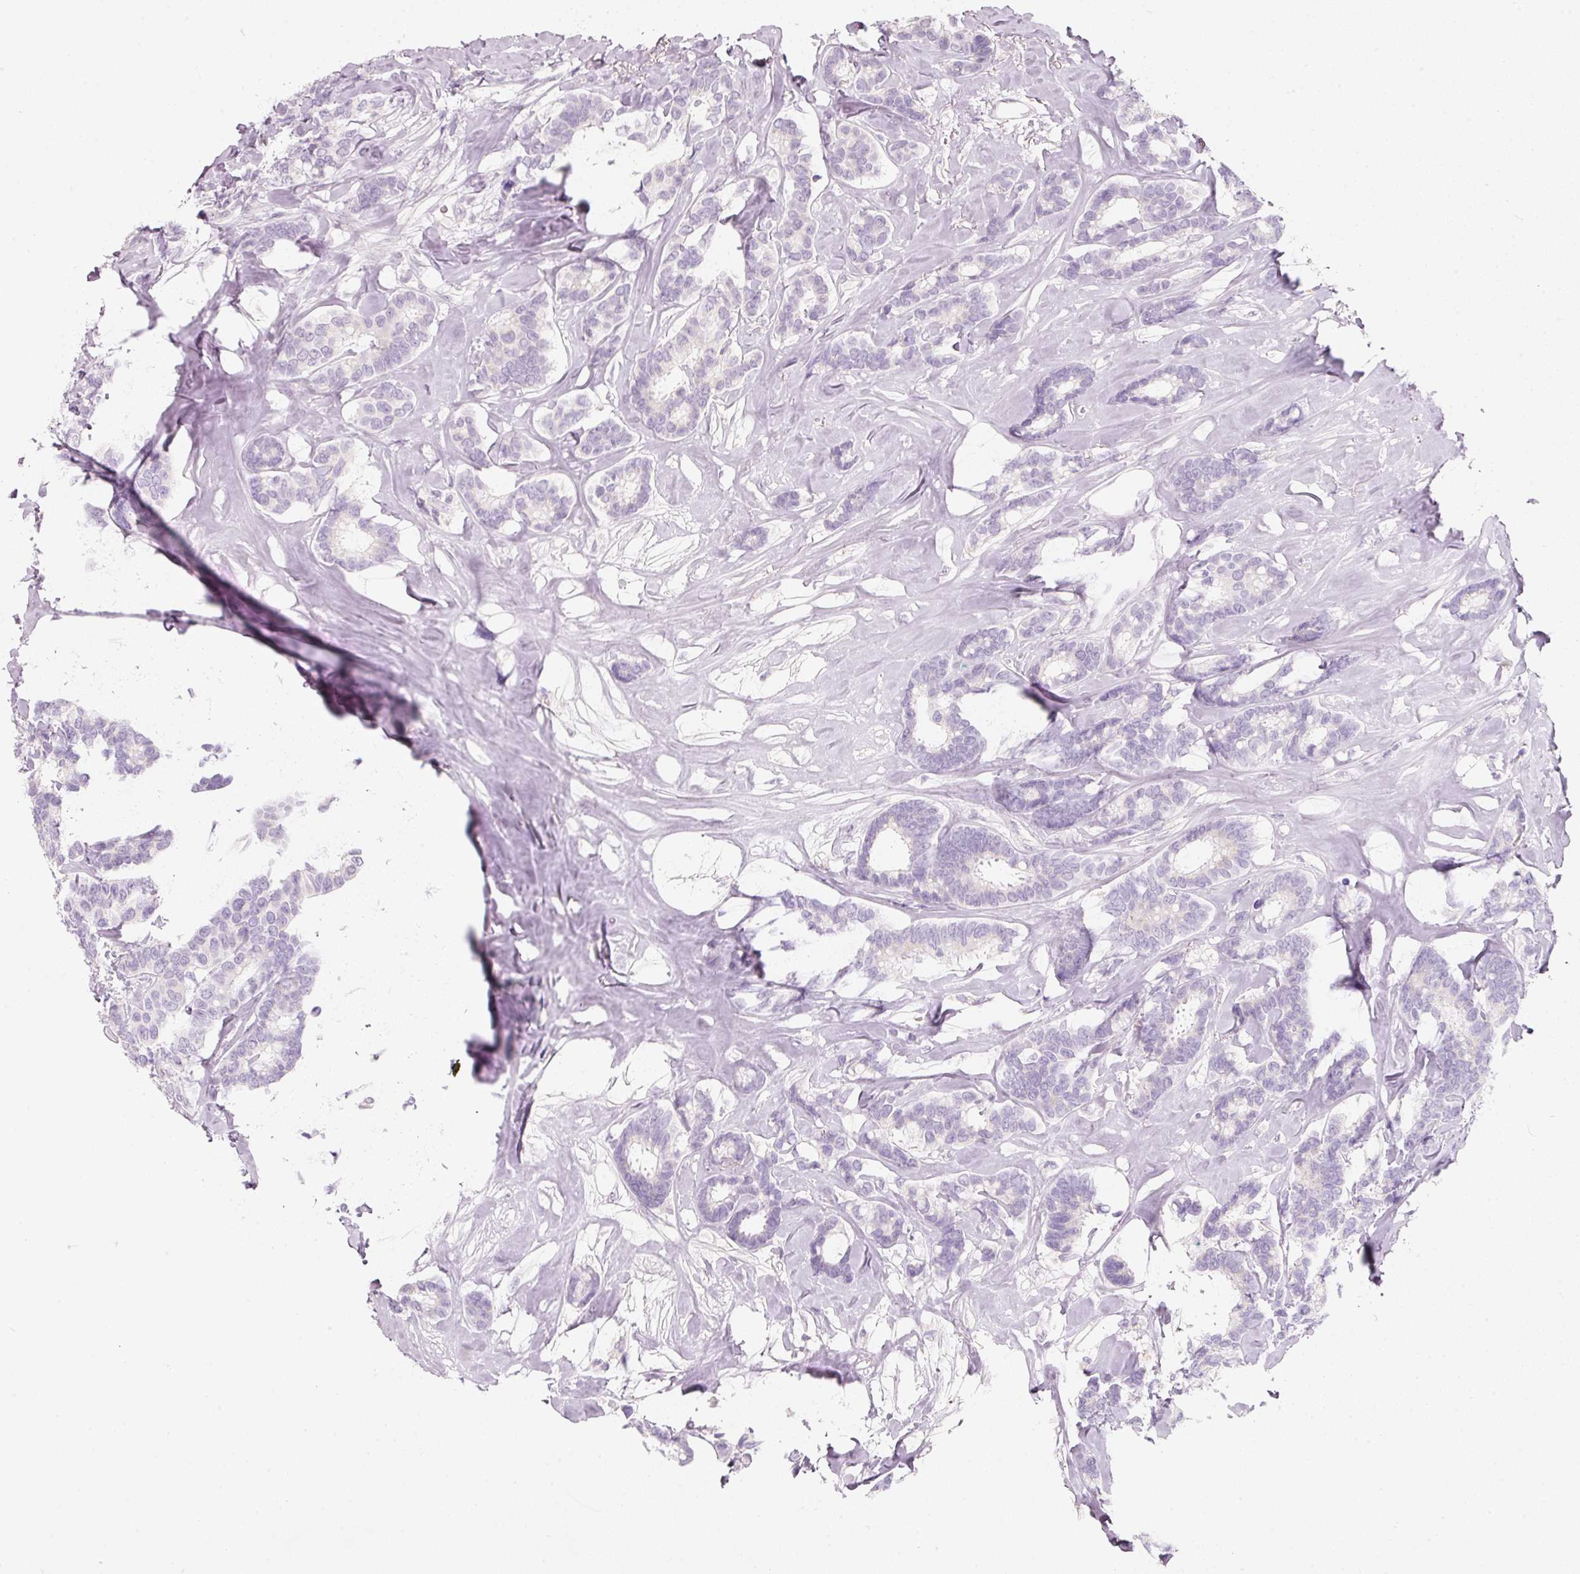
{"staining": {"intensity": "negative", "quantity": "none", "location": "none"}, "tissue": "breast cancer", "cell_type": "Tumor cells", "image_type": "cancer", "snomed": [{"axis": "morphology", "description": "Duct carcinoma"}, {"axis": "topography", "description": "Breast"}], "caption": "DAB (3,3'-diaminobenzidine) immunohistochemical staining of human breast cancer (intraductal carcinoma) shows no significant staining in tumor cells.", "gene": "ENSG00000206549", "patient": {"sex": "female", "age": 87}}